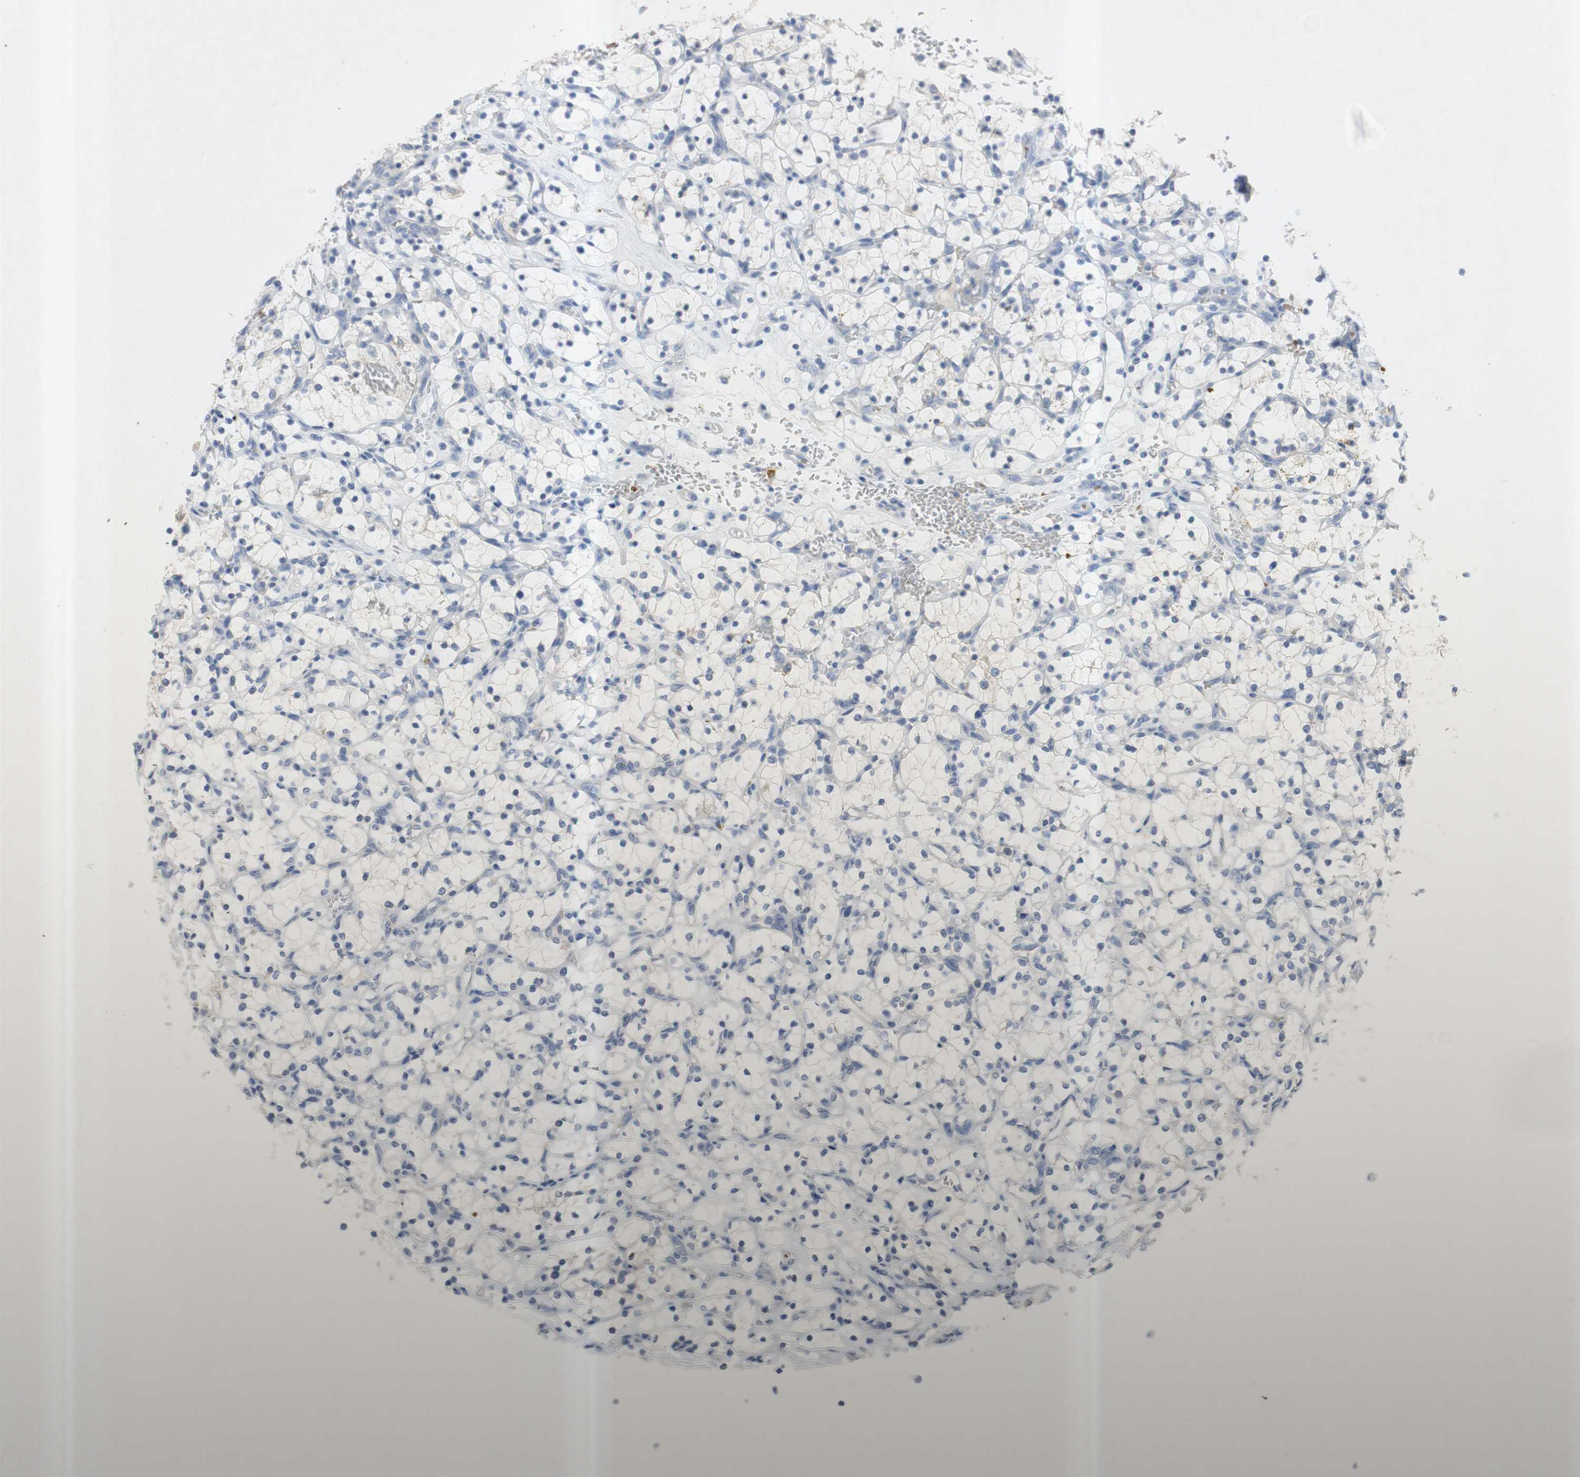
{"staining": {"intensity": "negative", "quantity": "none", "location": "none"}, "tissue": "renal cancer", "cell_type": "Tumor cells", "image_type": "cancer", "snomed": [{"axis": "morphology", "description": "Adenocarcinoma, NOS"}, {"axis": "topography", "description": "Kidney"}], "caption": "Protein analysis of renal cancer exhibits no significant expression in tumor cells. (DAB (3,3'-diaminobenzidine) immunohistochemistry with hematoxylin counter stain).", "gene": "EPO", "patient": {"sex": "female", "age": 69}}